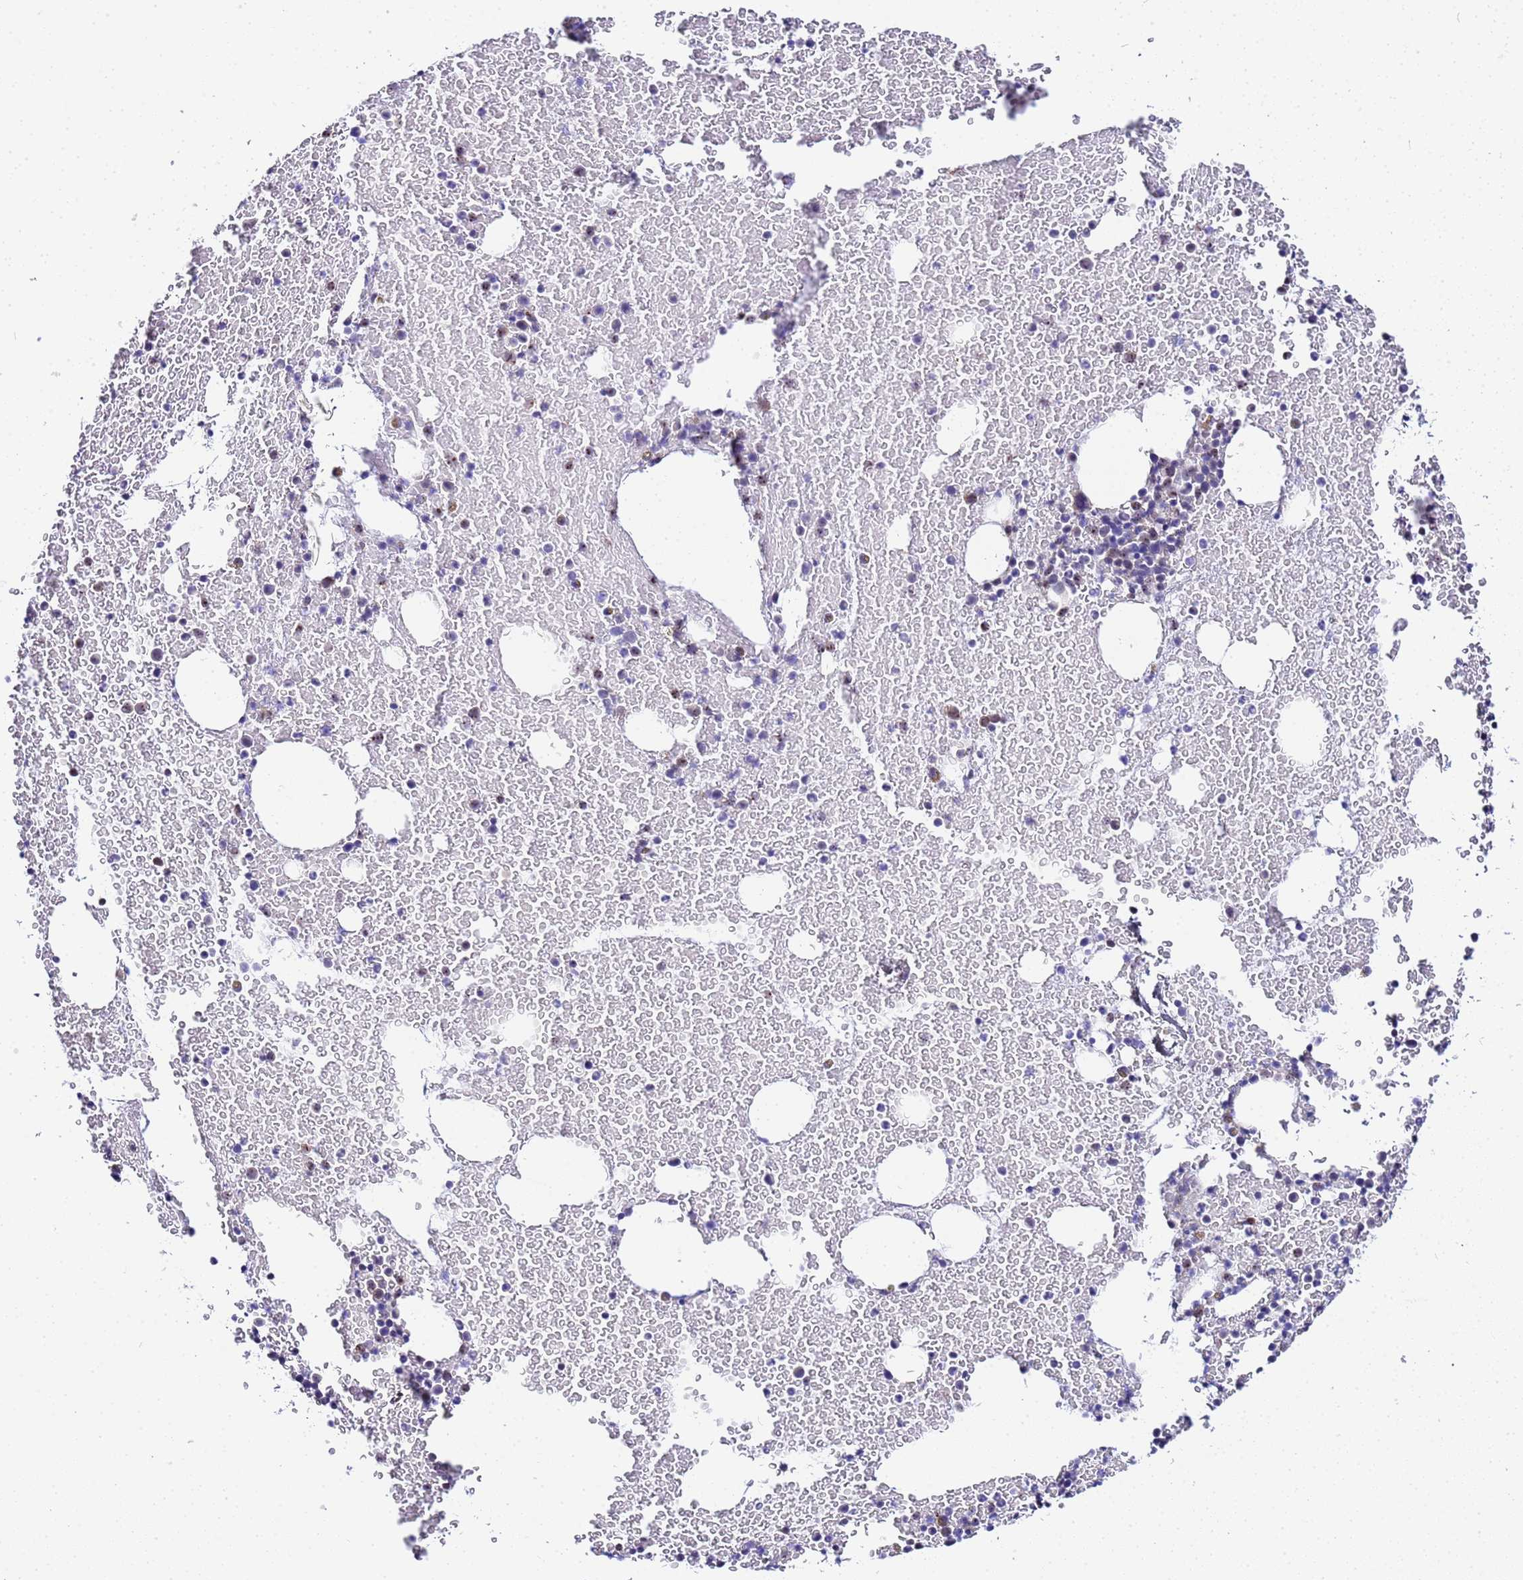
{"staining": {"intensity": "weak", "quantity": "<25%", "location": "nuclear"}, "tissue": "bone marrow", "cell_type": "Hematopoietic cells", "image_type": "normal", "snomed": [{"axis": "morphology", "description": "Normal tissue, NOS"}, {"axis": "topography", "description": "Bone marrow"}], "caption": "Bone marrow was stained to show a protein in brown. There is no significant staining in hematopoietic cells. (Stains: DAB (3,3'-diaminobenzidine) IHC with hematoxylin counter stain, Microscopy: brightfield microscopy at high magnification).", "gene": "ACTL6B", "patient": {"sex": "male", "age": 57}}